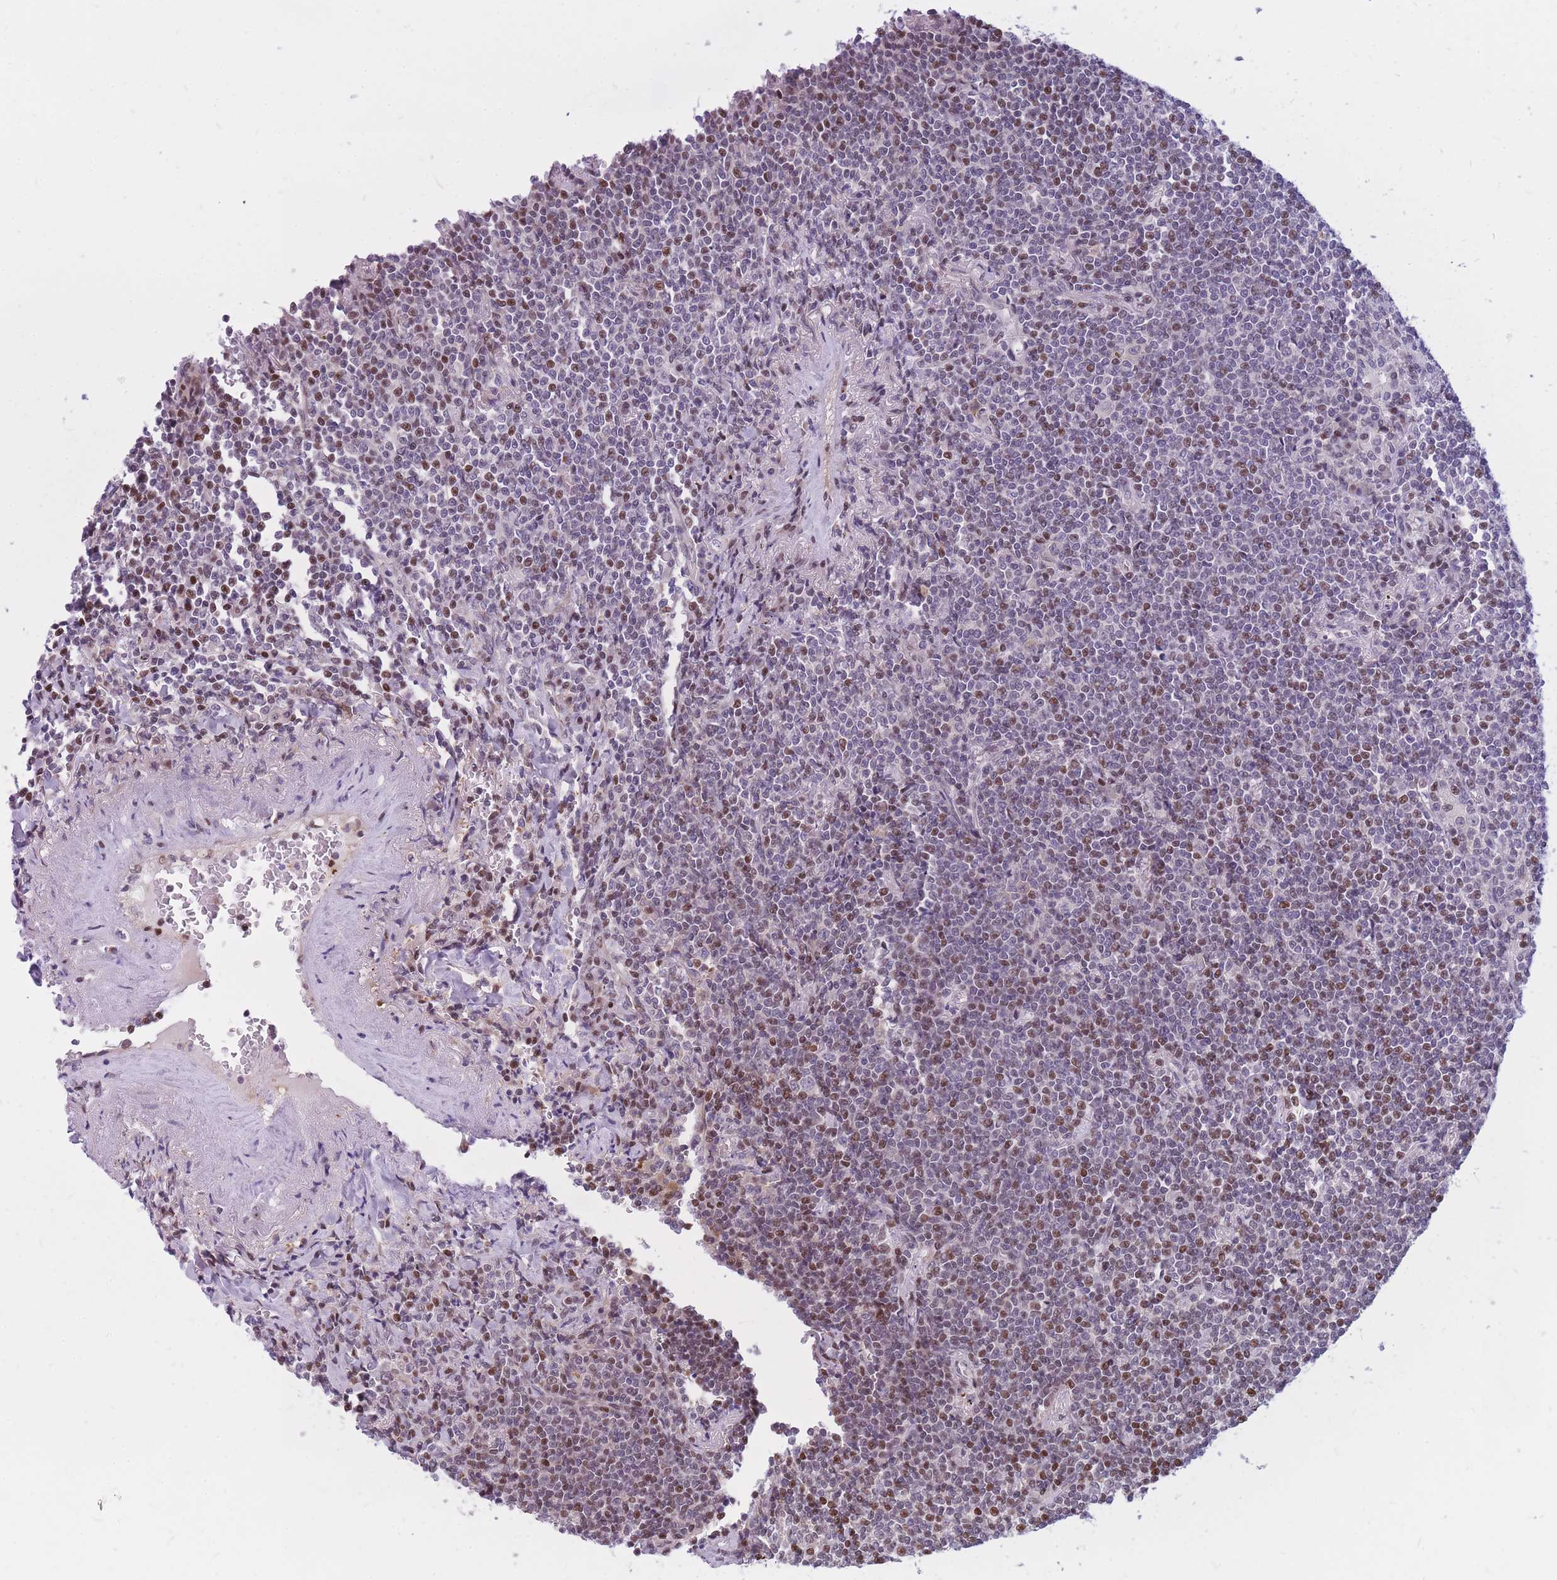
{"staining": {"intensity": "moderate", "quantity": "<25%", "location": "nuclear"}, "tissue": "lymphoma", "cell_type": "Tumor cells", "image_type": "cancer", "snomed": [{"axis": "morphology", "description": "Malignant lymphoma, non-Hodgkin's type, Low grade"}, {"axis": "topography", "description": "Lung"}], "caption": "Low-grade malignant lymphoma, non-Hodgkin's type stained for a protein (brown) shows moderate nuclear positive expression in approximately <25% of tumor cells.", "gene": "CRACD", "patient": {"sex": "female", "age": 71}}